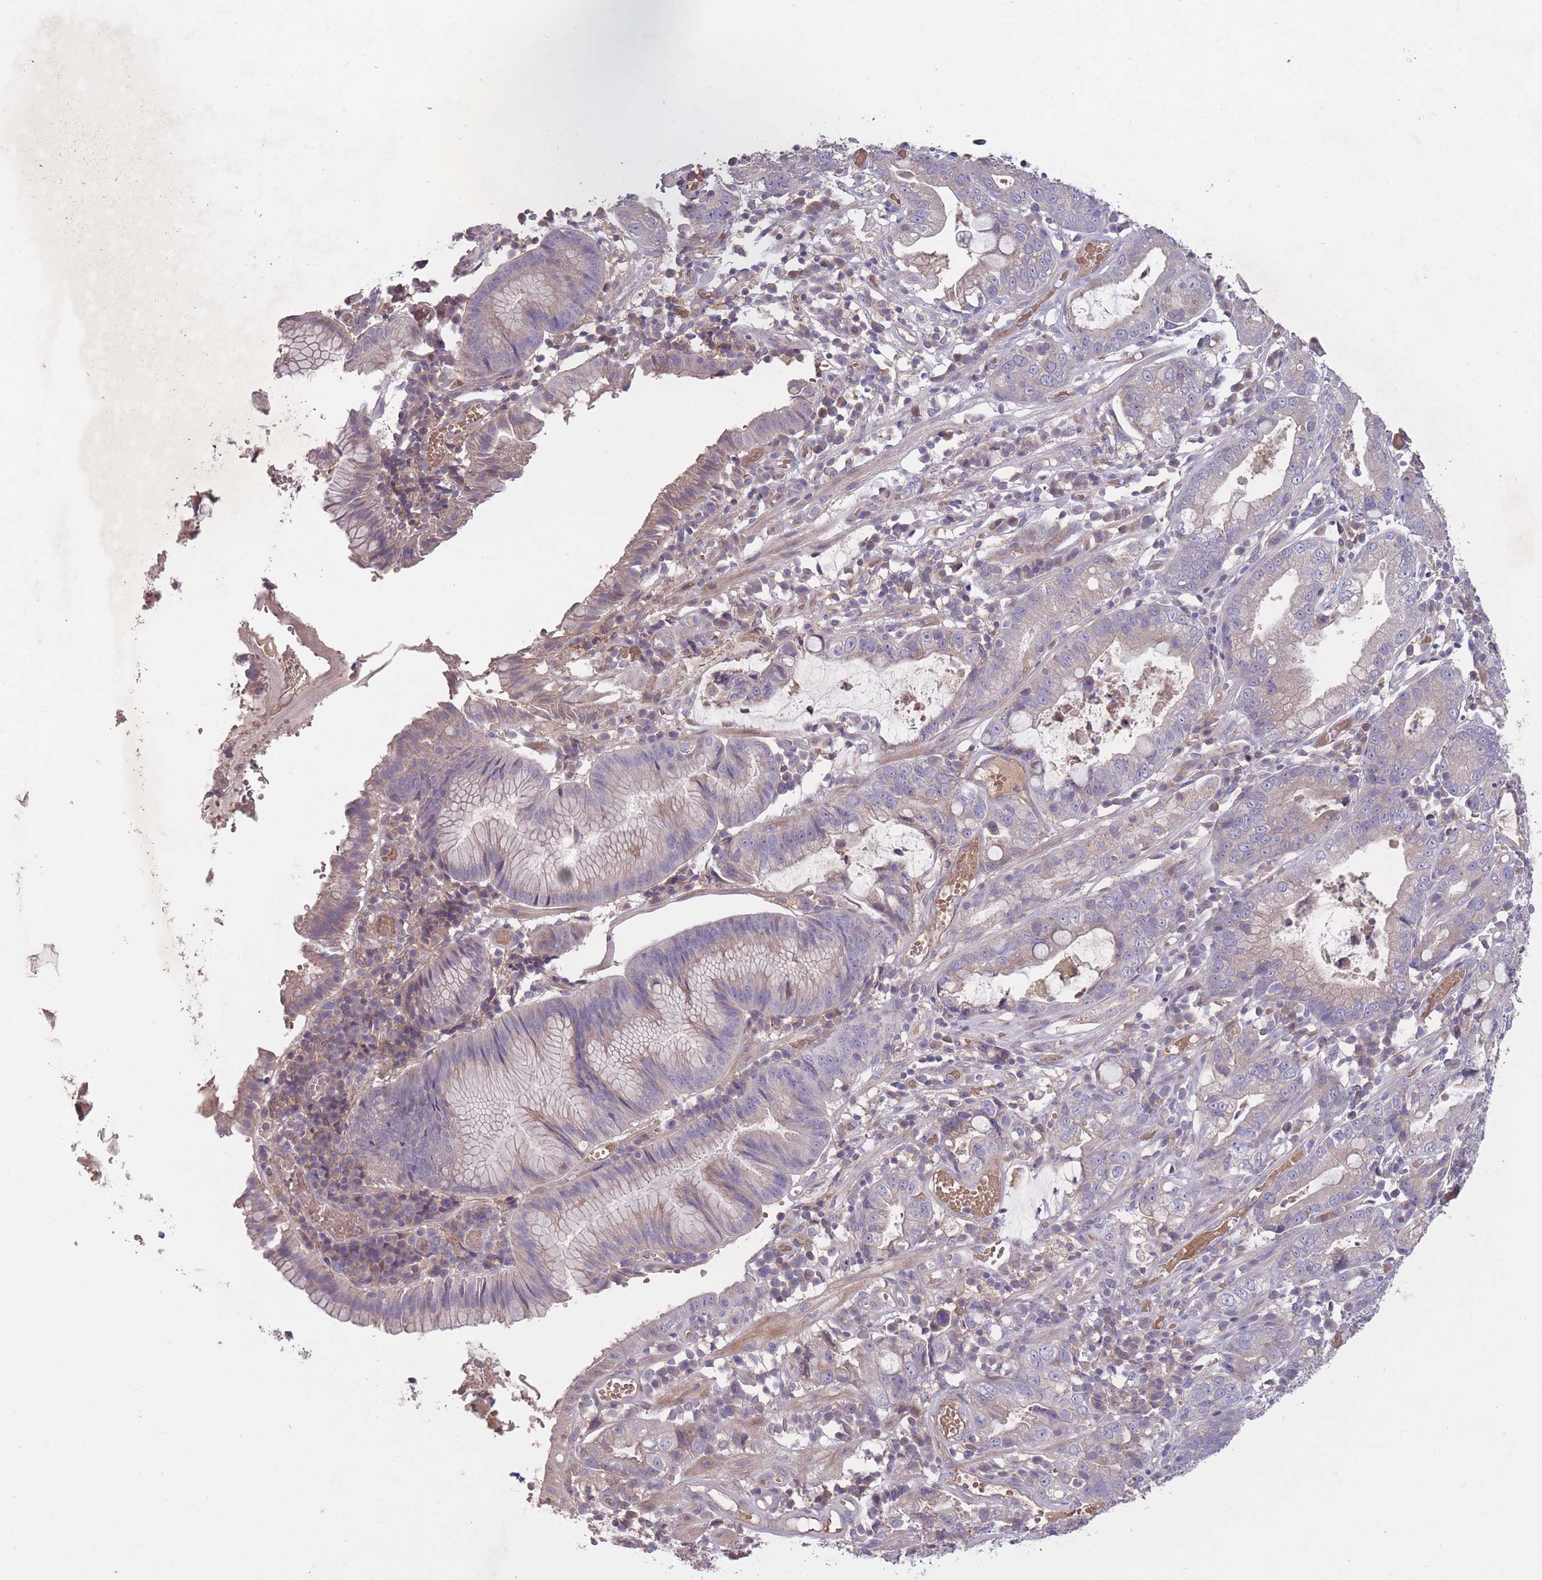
{"staining": {"intensity": "weak", "quantity": "<25%", "location": "cytoplasmic/membranous"}, "tissue": "stomach cancer", "cell_type": "Tumor cells", "image_type": "cancer", "snomed": [{"axis": "morphology", "description": "Adenocarcinoma, NOS"}, {"axis": "topography", "description": "Stomach"}], "caption": "Photomicrograph shows no protein expression in tumor cells of stomach adenocarcinoma tissue. (IHC, brightfield microscopy, high magnification).", "gene": "OR2V2", "patient": {"sex": "male", "age": 55}}